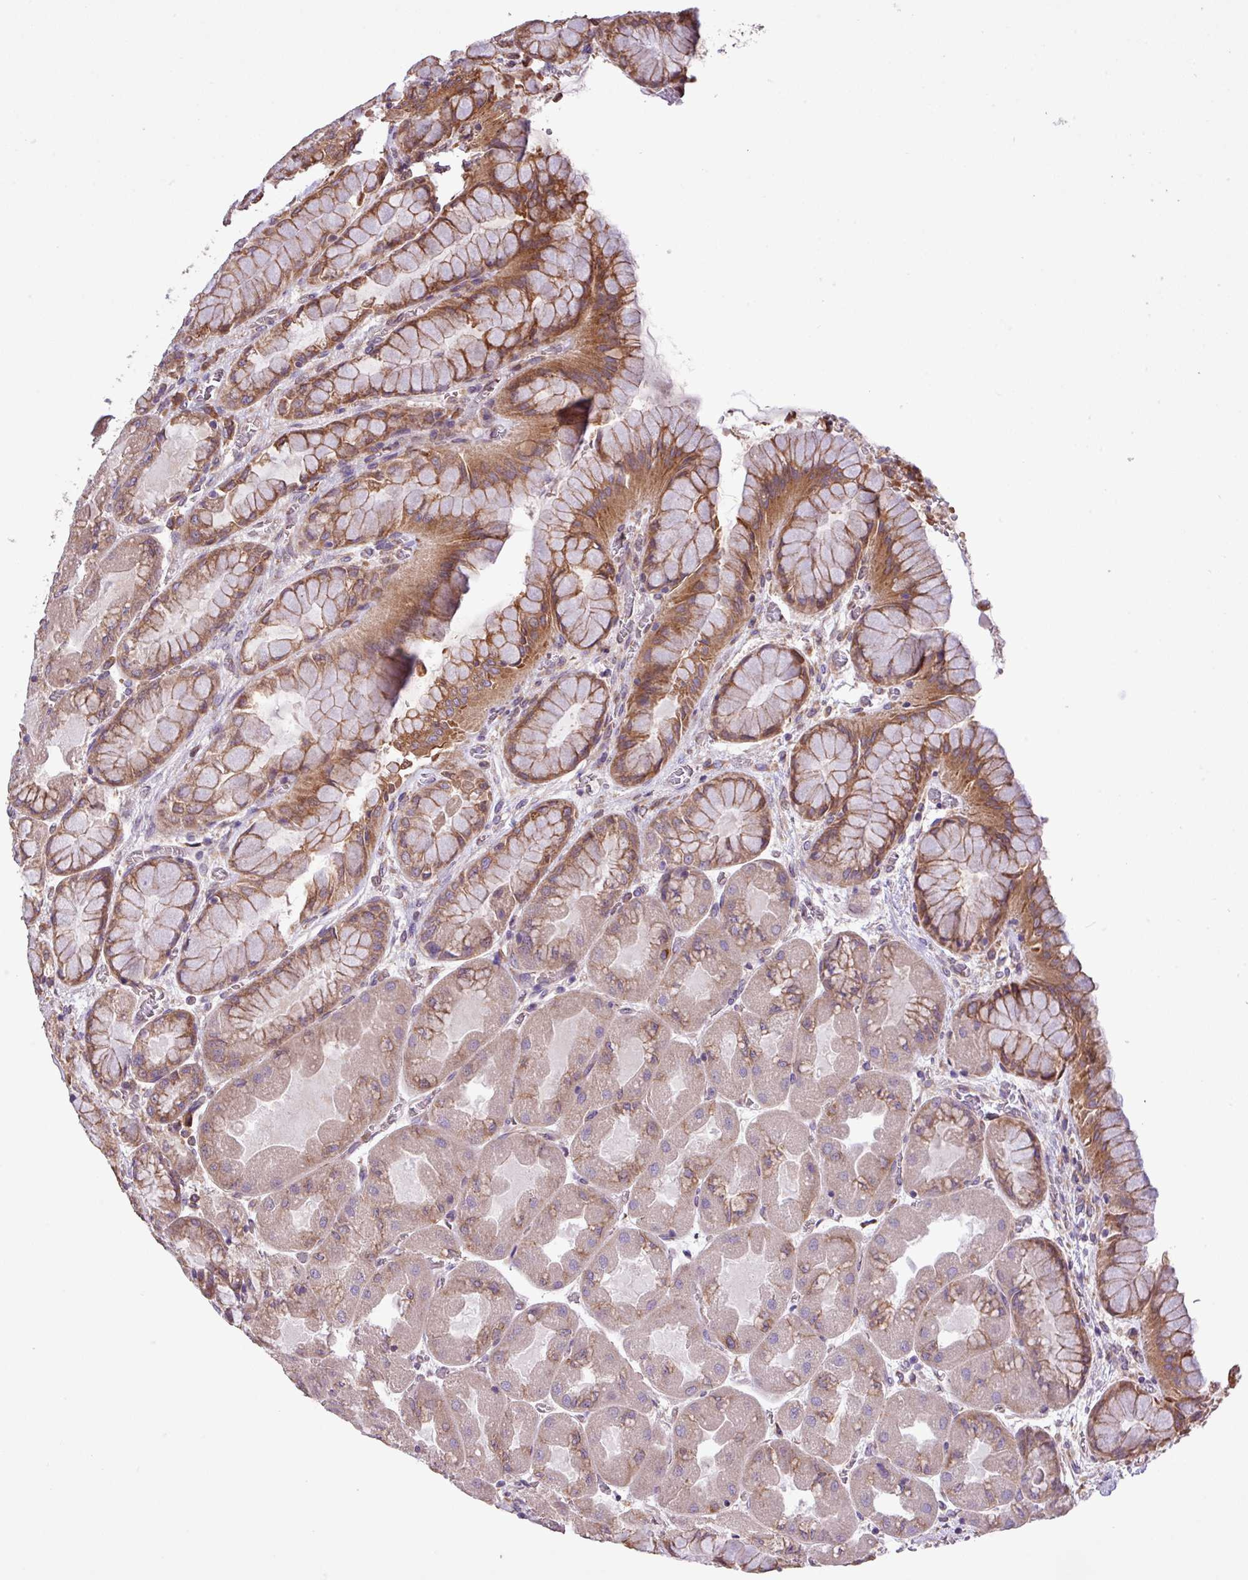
{"staining": {"intensity": "moderate", "quantity": "25%-75%", "location": "cytoplasmic/membranous"}, "tissue": "stomach", "cell_type": "Glandular cells", "image_type": "normal", "snomed": [{"axis": "morphology", "description": "Normal tissue, NOS"}, {"axis": "topography", "description": "Stomach"}], "caption": "Immunohistochemical staining of benign stomach demonstrates moderate cytoplasmic/membranous protein expression in approximately 25%-75% of glandular cells.", "gene": "MEGF6", "patient": {"sex": "female", "age": 61}}